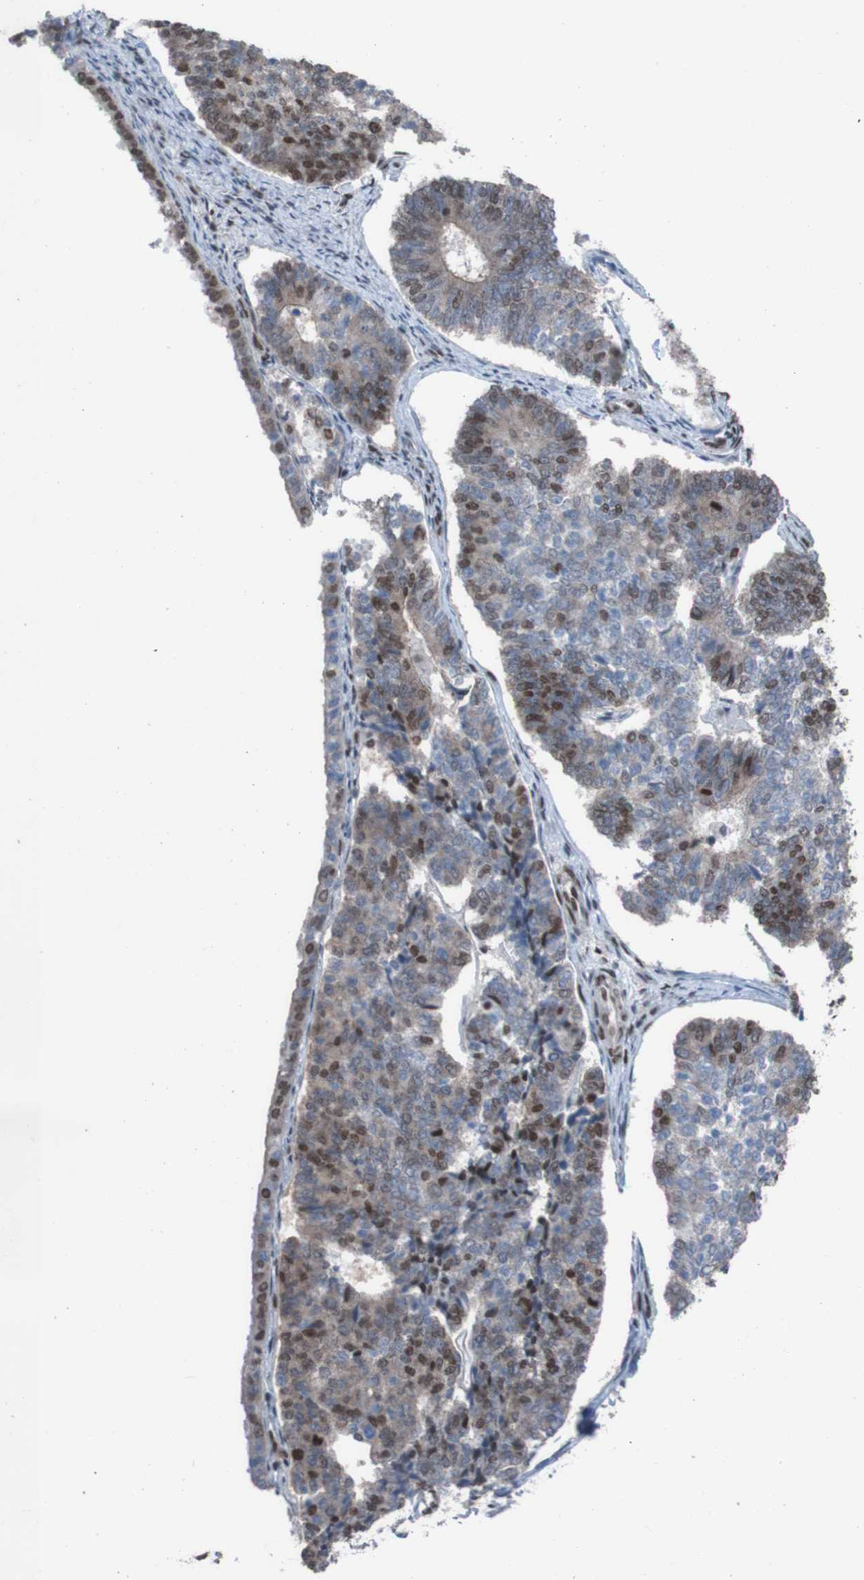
{"staining": {"intensity": "strong", "quantity": "25%-75%", "location": "nuclear"}, "tissue": "endometrial cancer", "cell_type": "Tumor cells", "image_type": "cancer", "snomed": [{"axis": "morphology", "description": "Adenocarcinoma, NOS"}, {"axis": "topography", "description": "Endometrium"}], "caption": "A high-resolution micrograph shows immunohistochemistry staining of endometrial cancer, which reveals strong nuclear positivity in about 25%-75% of tumor cells.", "gene": "PHF2", "patient": {"sex": "female", "age": 70}}